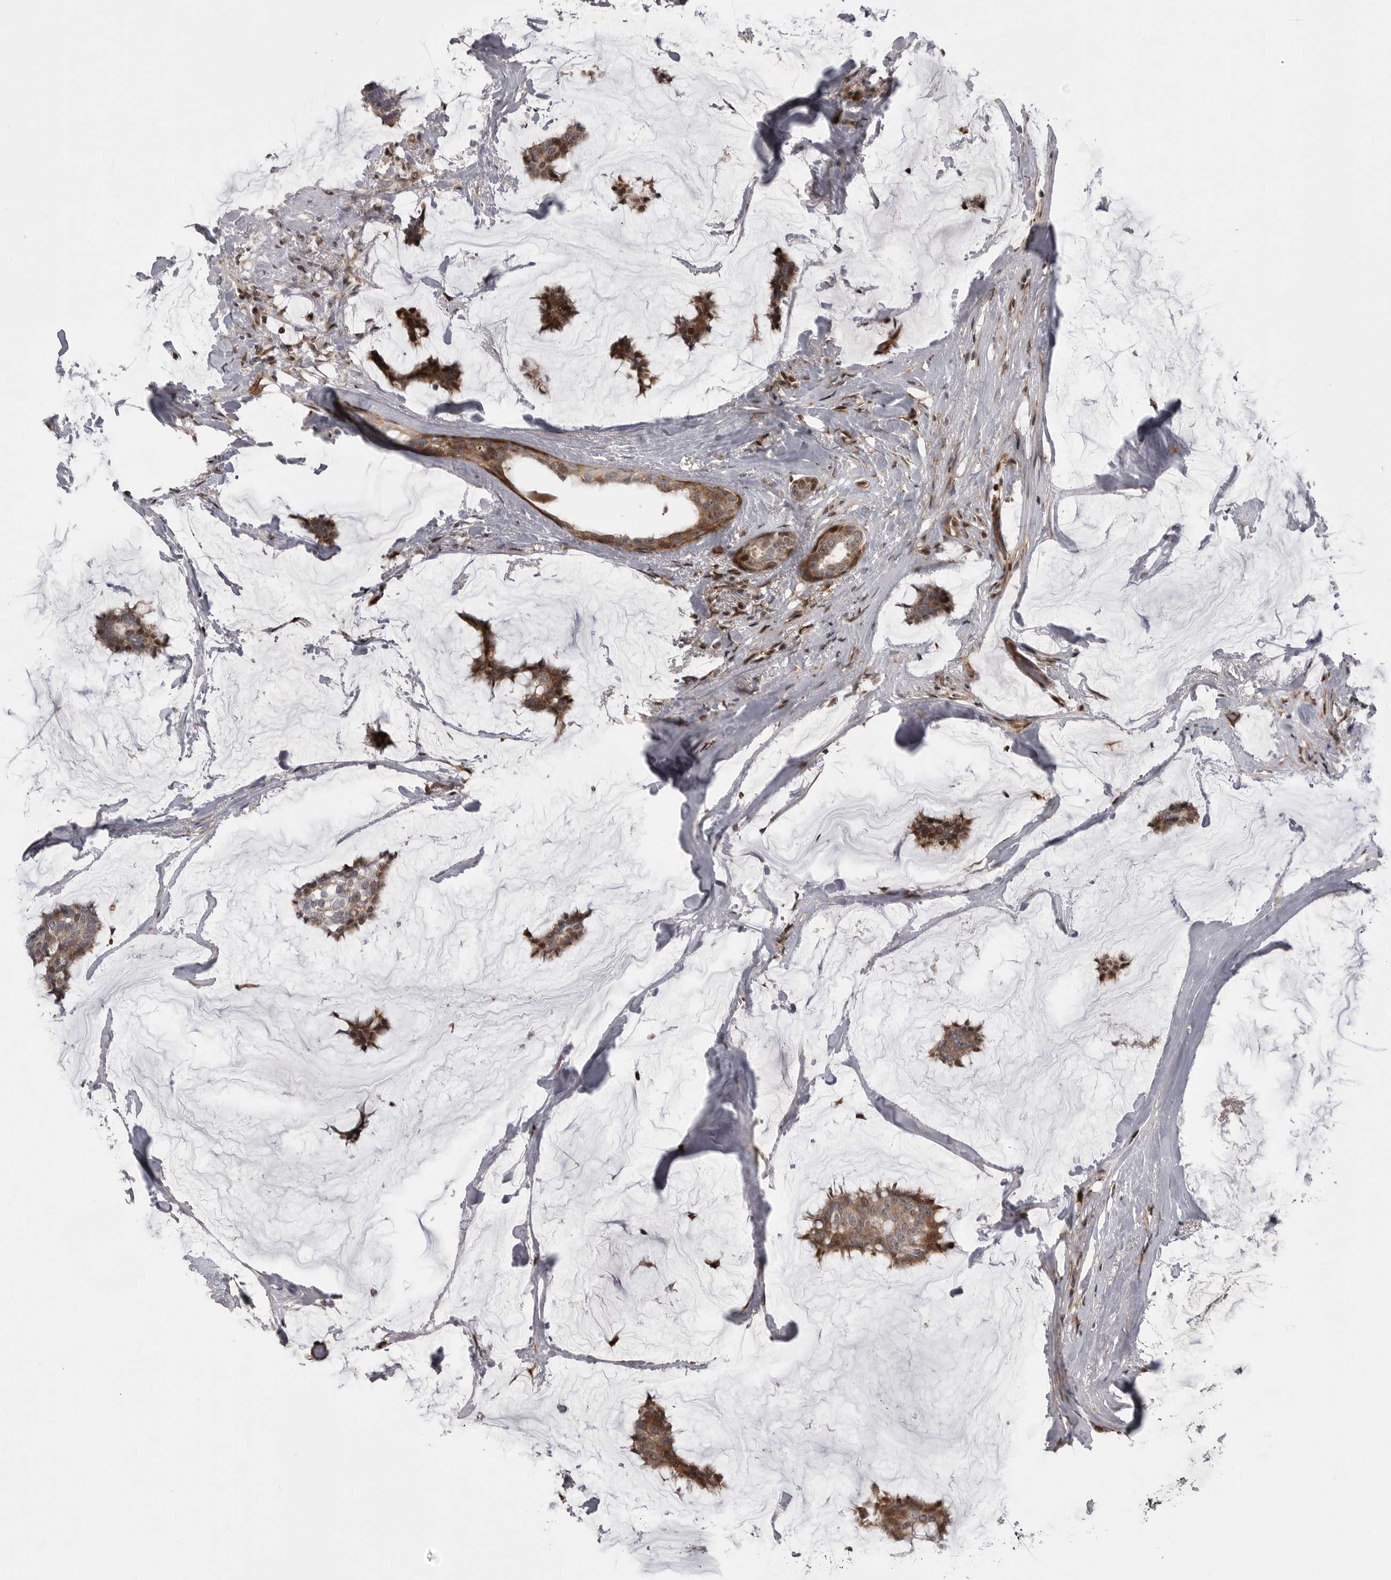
{"staining": {"intensity": "moderate", "quantity": ">75%", "location": "cytoplasmic/membranous,nuclear"}, "tissue": "breast cancer", "cell_type": "Tumor cells", "image_type": "cancer", "snomed": [{"axis": "morphology", "description": "Duct carcinoma"}, {"axis": "topography", "description": "Breast"}], "caption": "This is a photomicrograph of immunohistochemistry staining of breast intraductal carcinoma, which shows moderate expression in the cytoplasmic/membranous and nuclear of tumor cells.", "gene": "ABL1", "patient": {"sex": "female", "age": 93}}